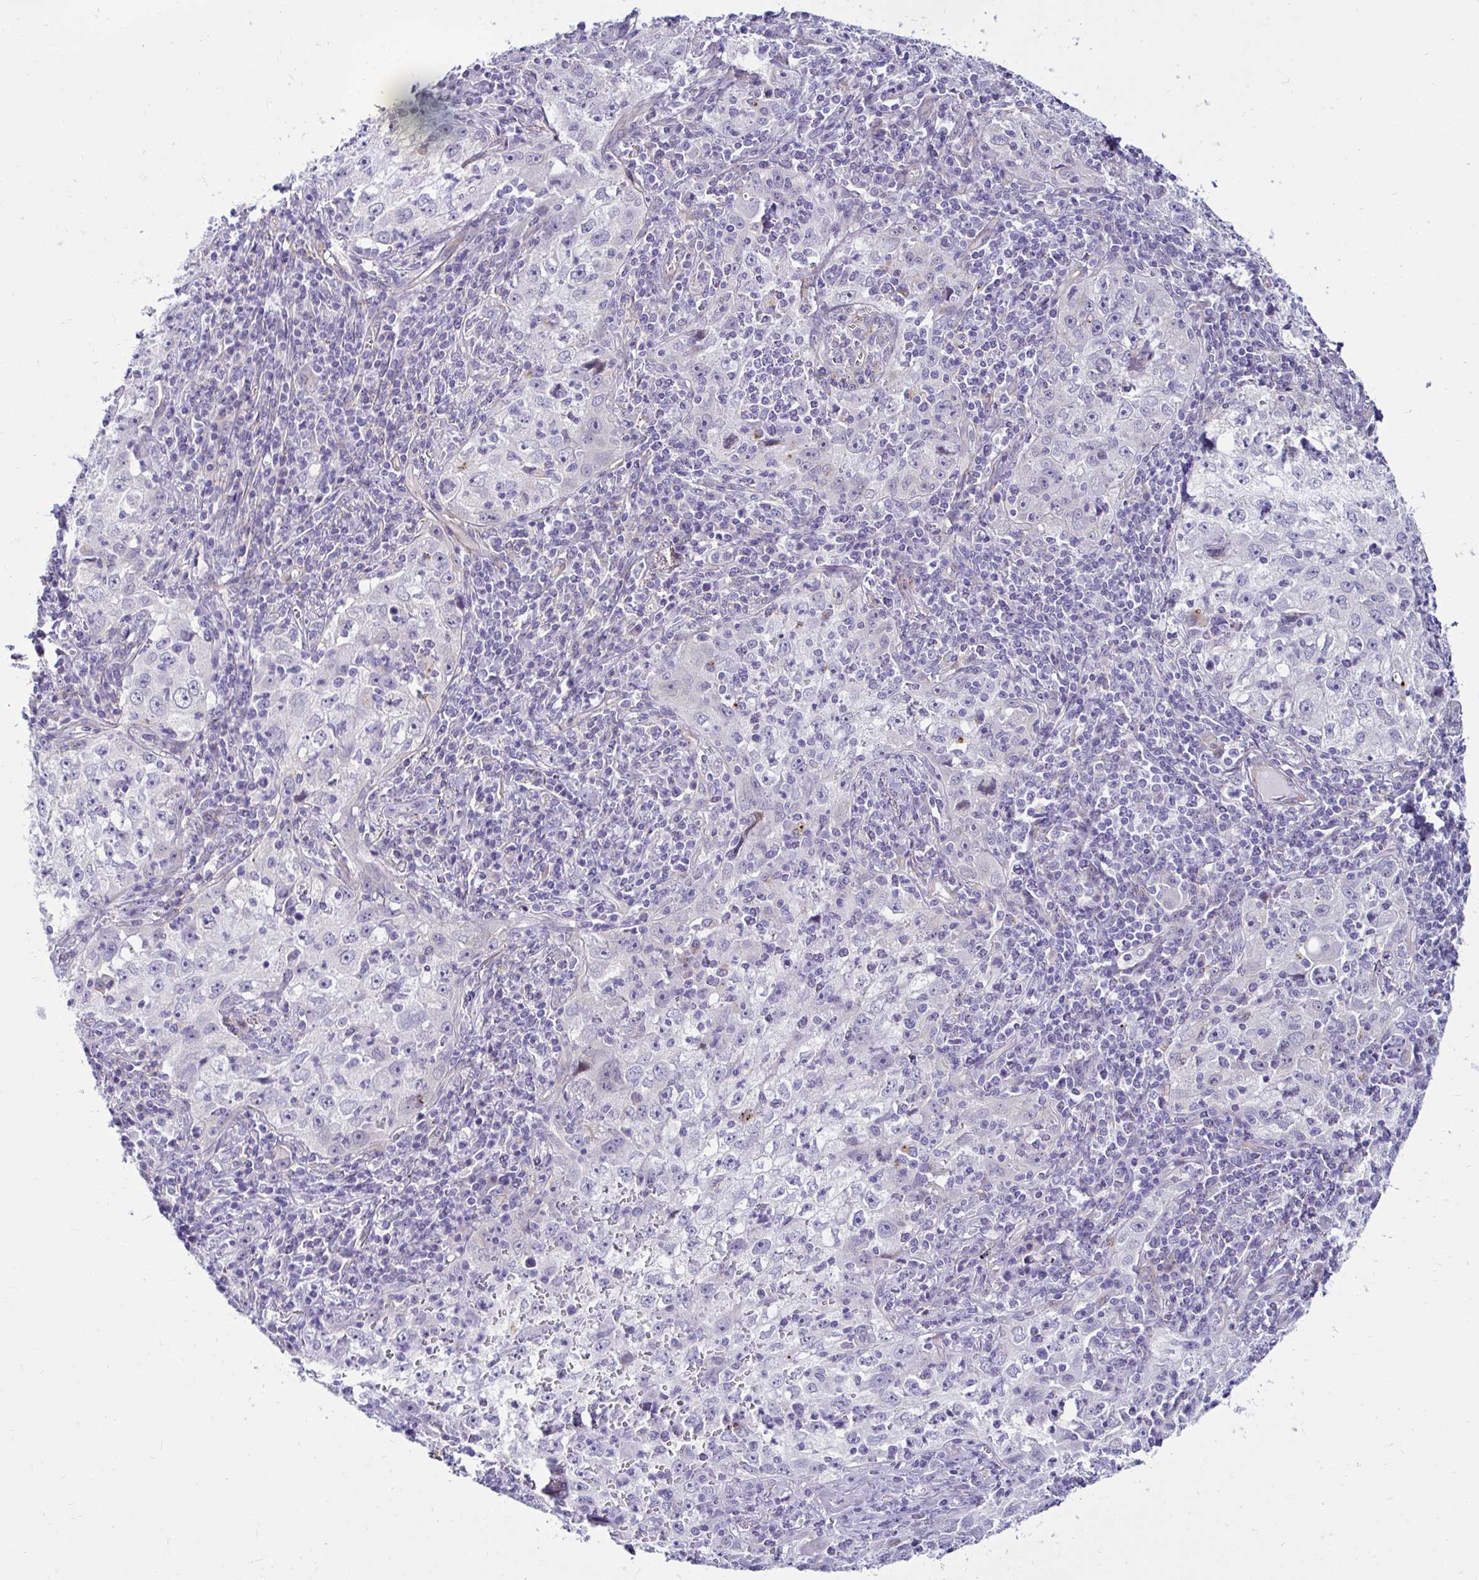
{"staining": {"intensity": "negative", "quantity": "none", "location": "none"}, "tissue": "lung cancer", "cell_type": "Tumor cells", "image_type": "cancer", "snomed": [{"axis": "morphology", "description": "Squamous cell carcinoma, NOS"}, {"axis": "topography", "description": "Lung"}], "caption": "Photomicrograph shows no protein staining in tumor cells of lung squamous cell carcinoma tissue.", "gene": "ANKRD62", "patient": {"sex": "male", "age": 71}}